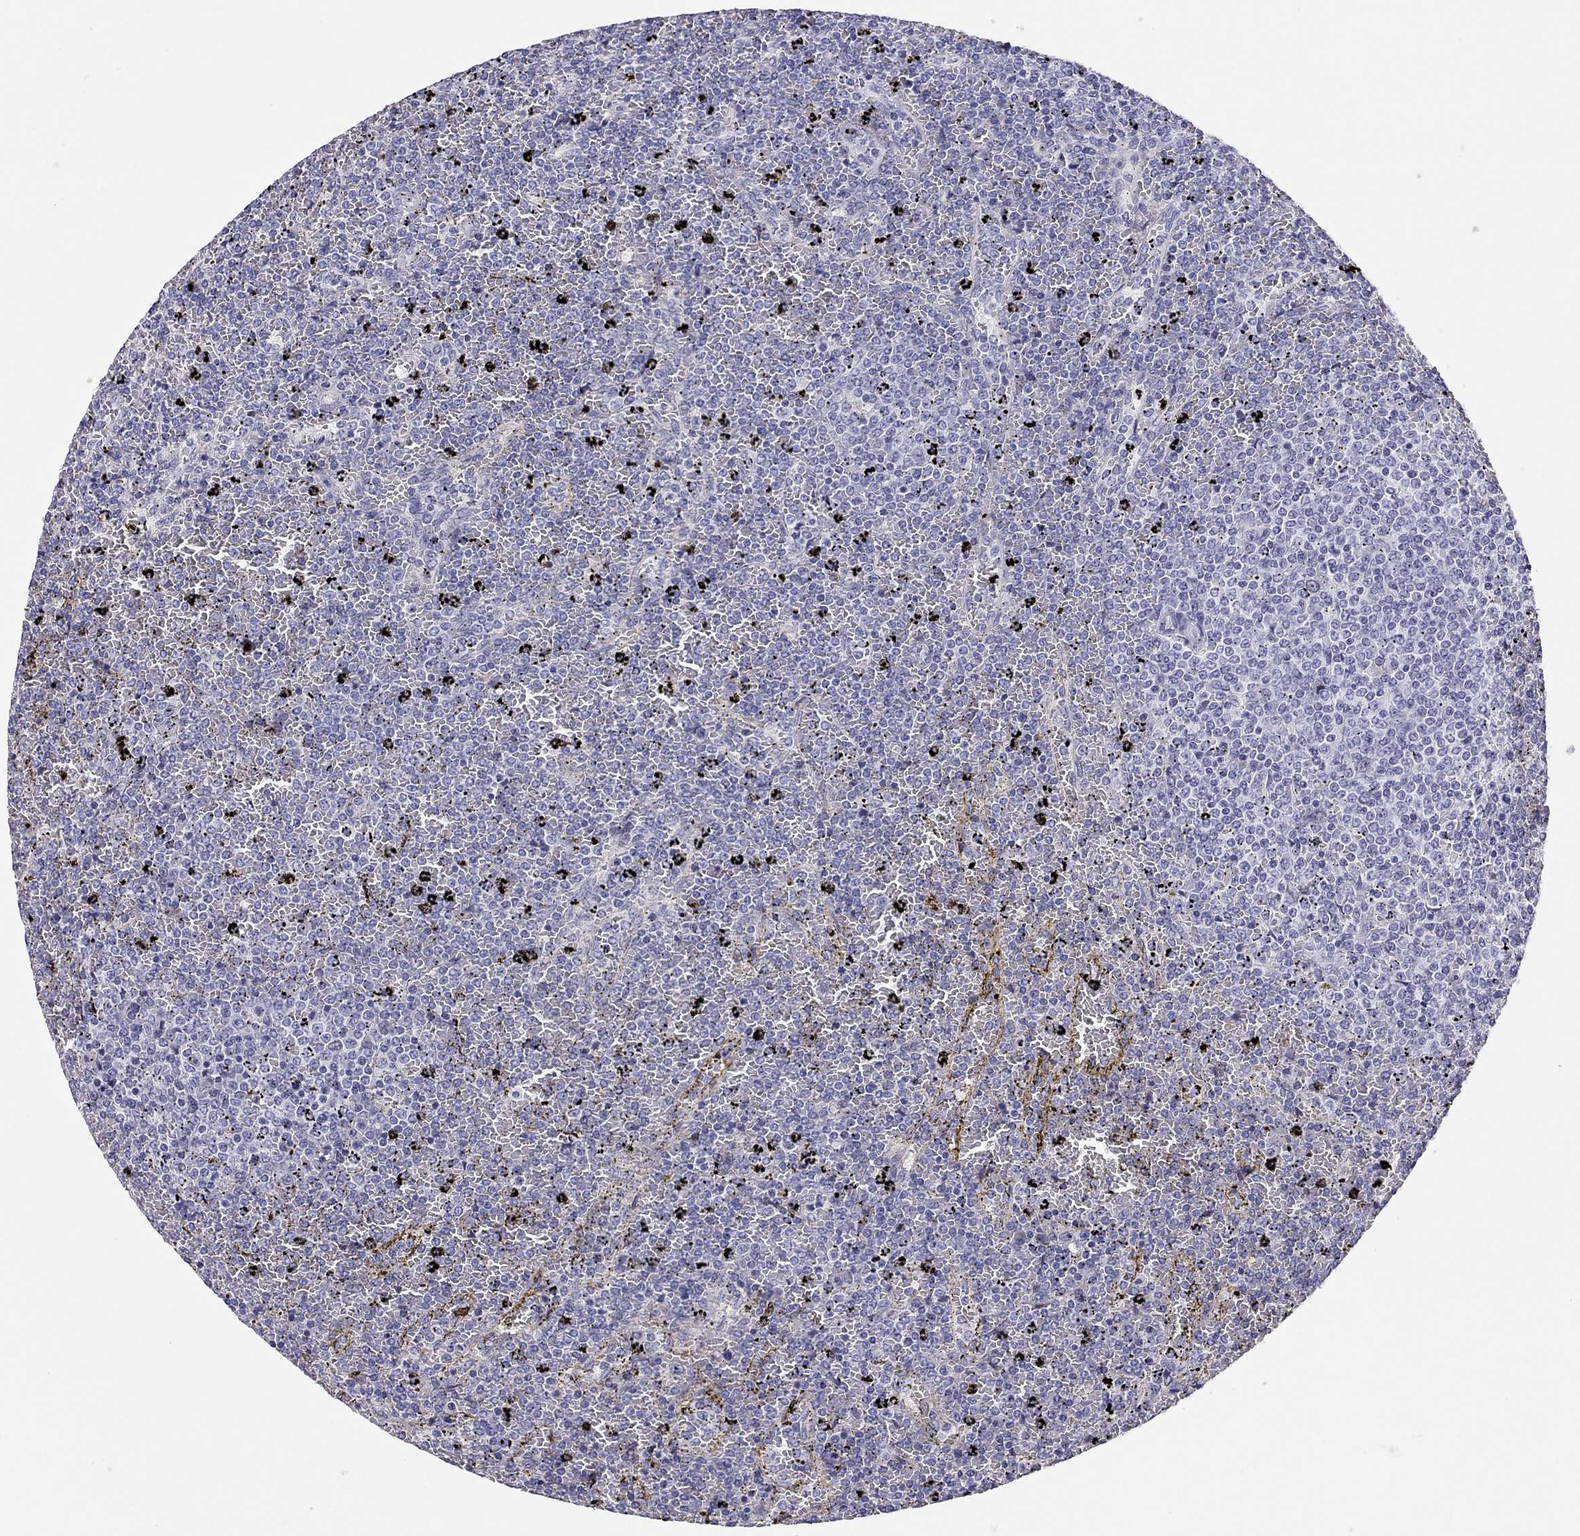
{"staining": {"intensity": "negative", "quantity": "none", "location": "none"}, "tissue": "lymphoma", "cell_type": "Tumor cells", "image_type": "cancer", "snomed": [{"axis": "morphology", "description": "Malignant lymphoma, non-Hodgkin's type, Low grade"}, {"axis": "topography", "description": "Spleen"}], "caption": "DAB (3,3'-diaminobenzidine) immunohistochemical staining of lymphoma shows no significant positivity in tumor cells. (Immunohistochemistry (ihc), brightfield microscopy, high magnification).", "gene": "SCARB1", "patient": {"sex": "female", "age": 77}}